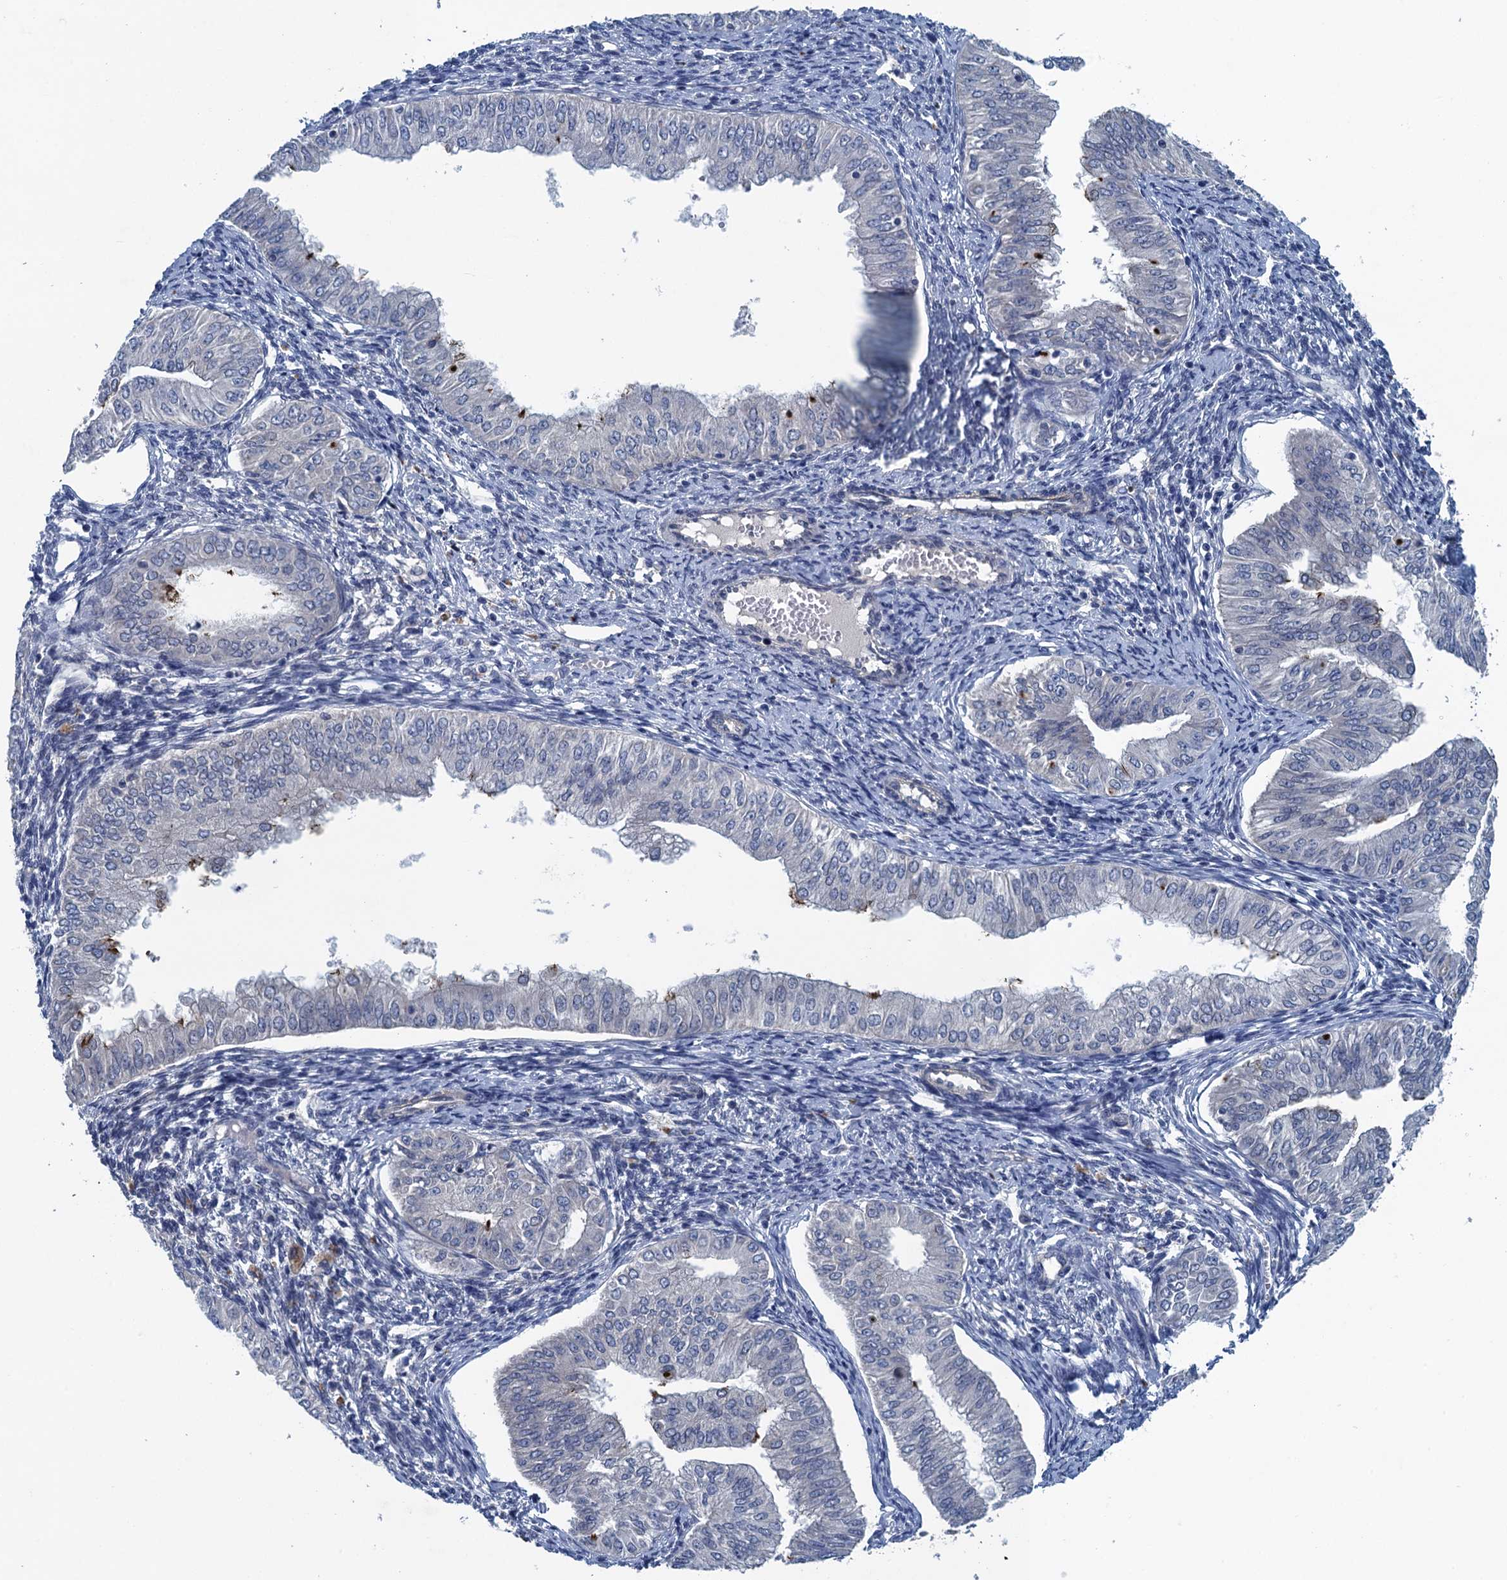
{"staining": {"intensity": "negative", "quantity": "none", "location": "none"}, "tissue": "endometrial cancer", "cell_type": "Tumor cells", "image_type": "cancer", "snomed": [{"axis": "morphology", "description": "Normal tissue, NOS"}, {"axis": "morphology", "description": "Adenocarcinoma, NOS"}, {"axis": "topography", "description": "Endometrium"}], "caption": "Immunohistochemistry (IHC) image of human endometrial cancer stained for a protein (brown), which demonstrates no staining in tumor cells.", "gene": "CTU2", "patient": {"sex": "female", "age": 53}}